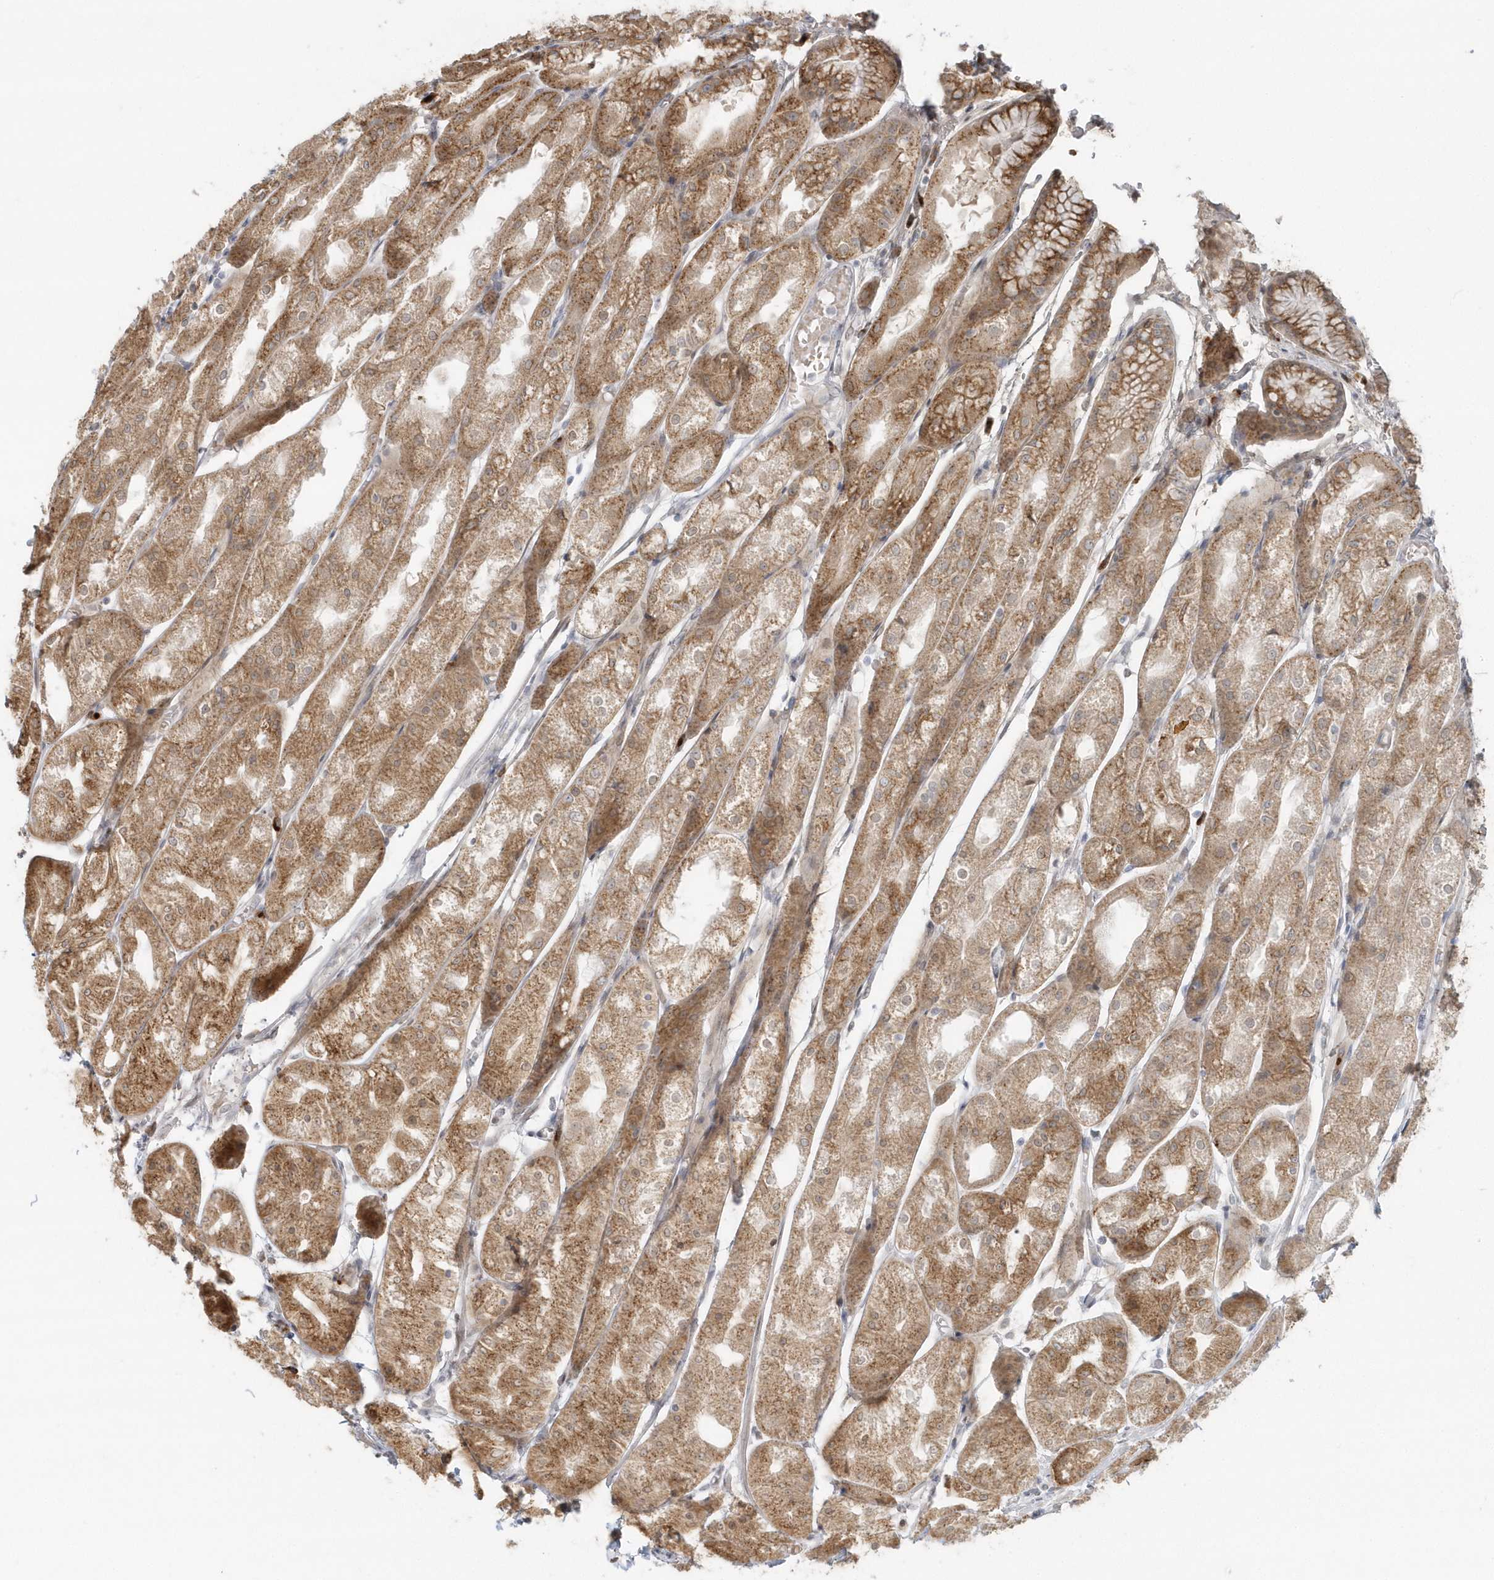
{"staining": {"intensity": "moderate", "quantity": ">75%", "location": "cytoplasmic/membranous"}, "tissue": "stomach", "cell_type": "Glandular cells", "image_type": "normal", "snomed": [{"axis": "morphology", "description": "Normal tissue, NOS"}, {"axis": "topography", "description": "Stomach, upper"}], "caption": "Protein analysis of unremarkable stomach exhibits moderate cytoplasmic/membranous positivity in approximately >75% of glandular cells.", "gene": "DHFR", "patient": {"sex": "male", "age": 72}}